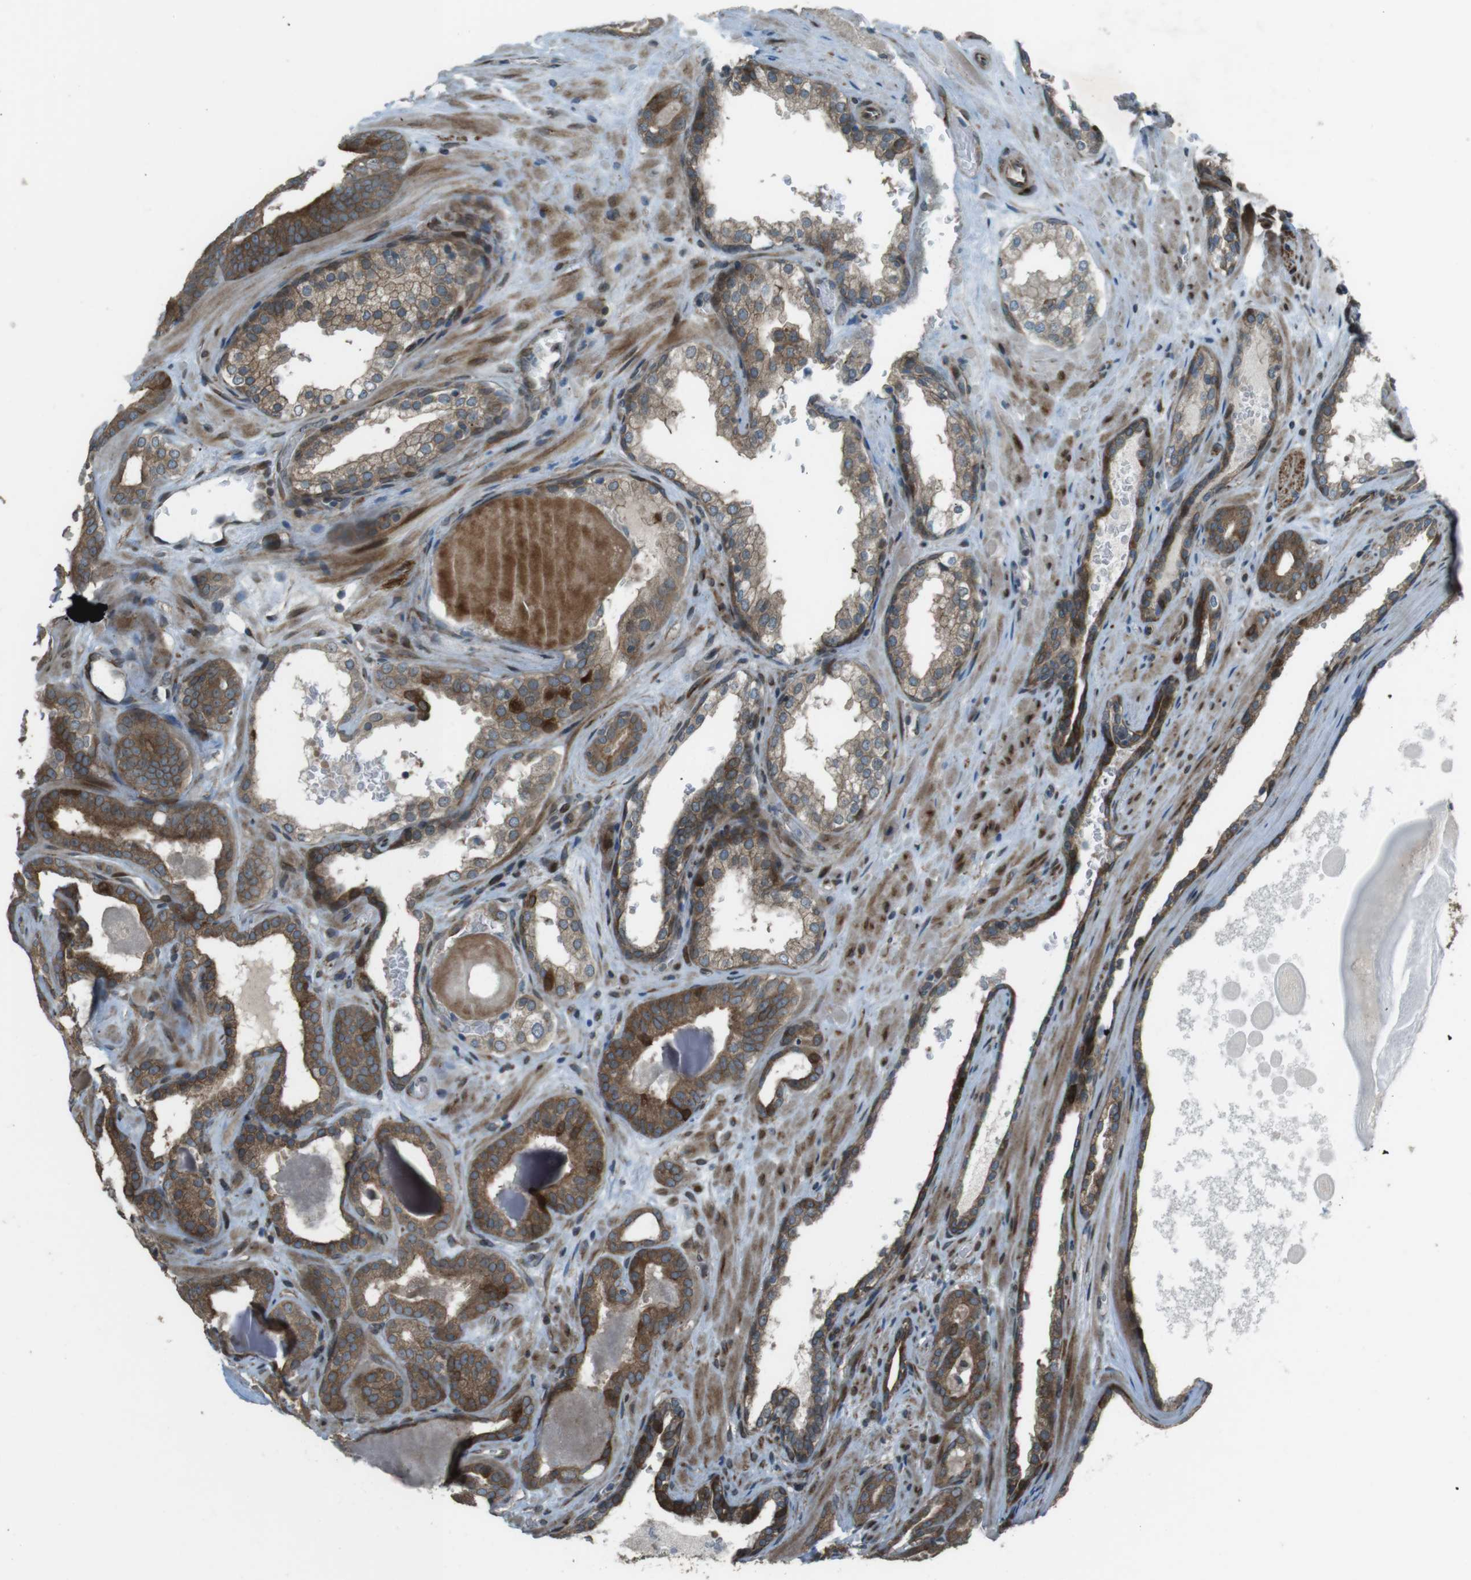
{"staining": {"intensity": "moderate", "quantity": ">75%", "location": "cytoplasmic/membranous"}, "tissue": "prostate cancer", "cell_type": "Tumor cells", "image_type": "cancer", "snomed": [{"axis": "morphology", "description": "Adenocarcinoma, High grade"}, {"axis": "topography", "description": "Prostate"}], "caption": "Brown immunohistochemical staining in high-grade adenocarcinoma (prostate) shows moderate cytoplasmic/membranous staining in approximately >75% of tumor cells. (DAB (3,3'-diaminobenzidine) IHC with brightfield microscopy, high magnification).", "gene": "ZNF330", "patient": {"sex": "male", "age": 60}}